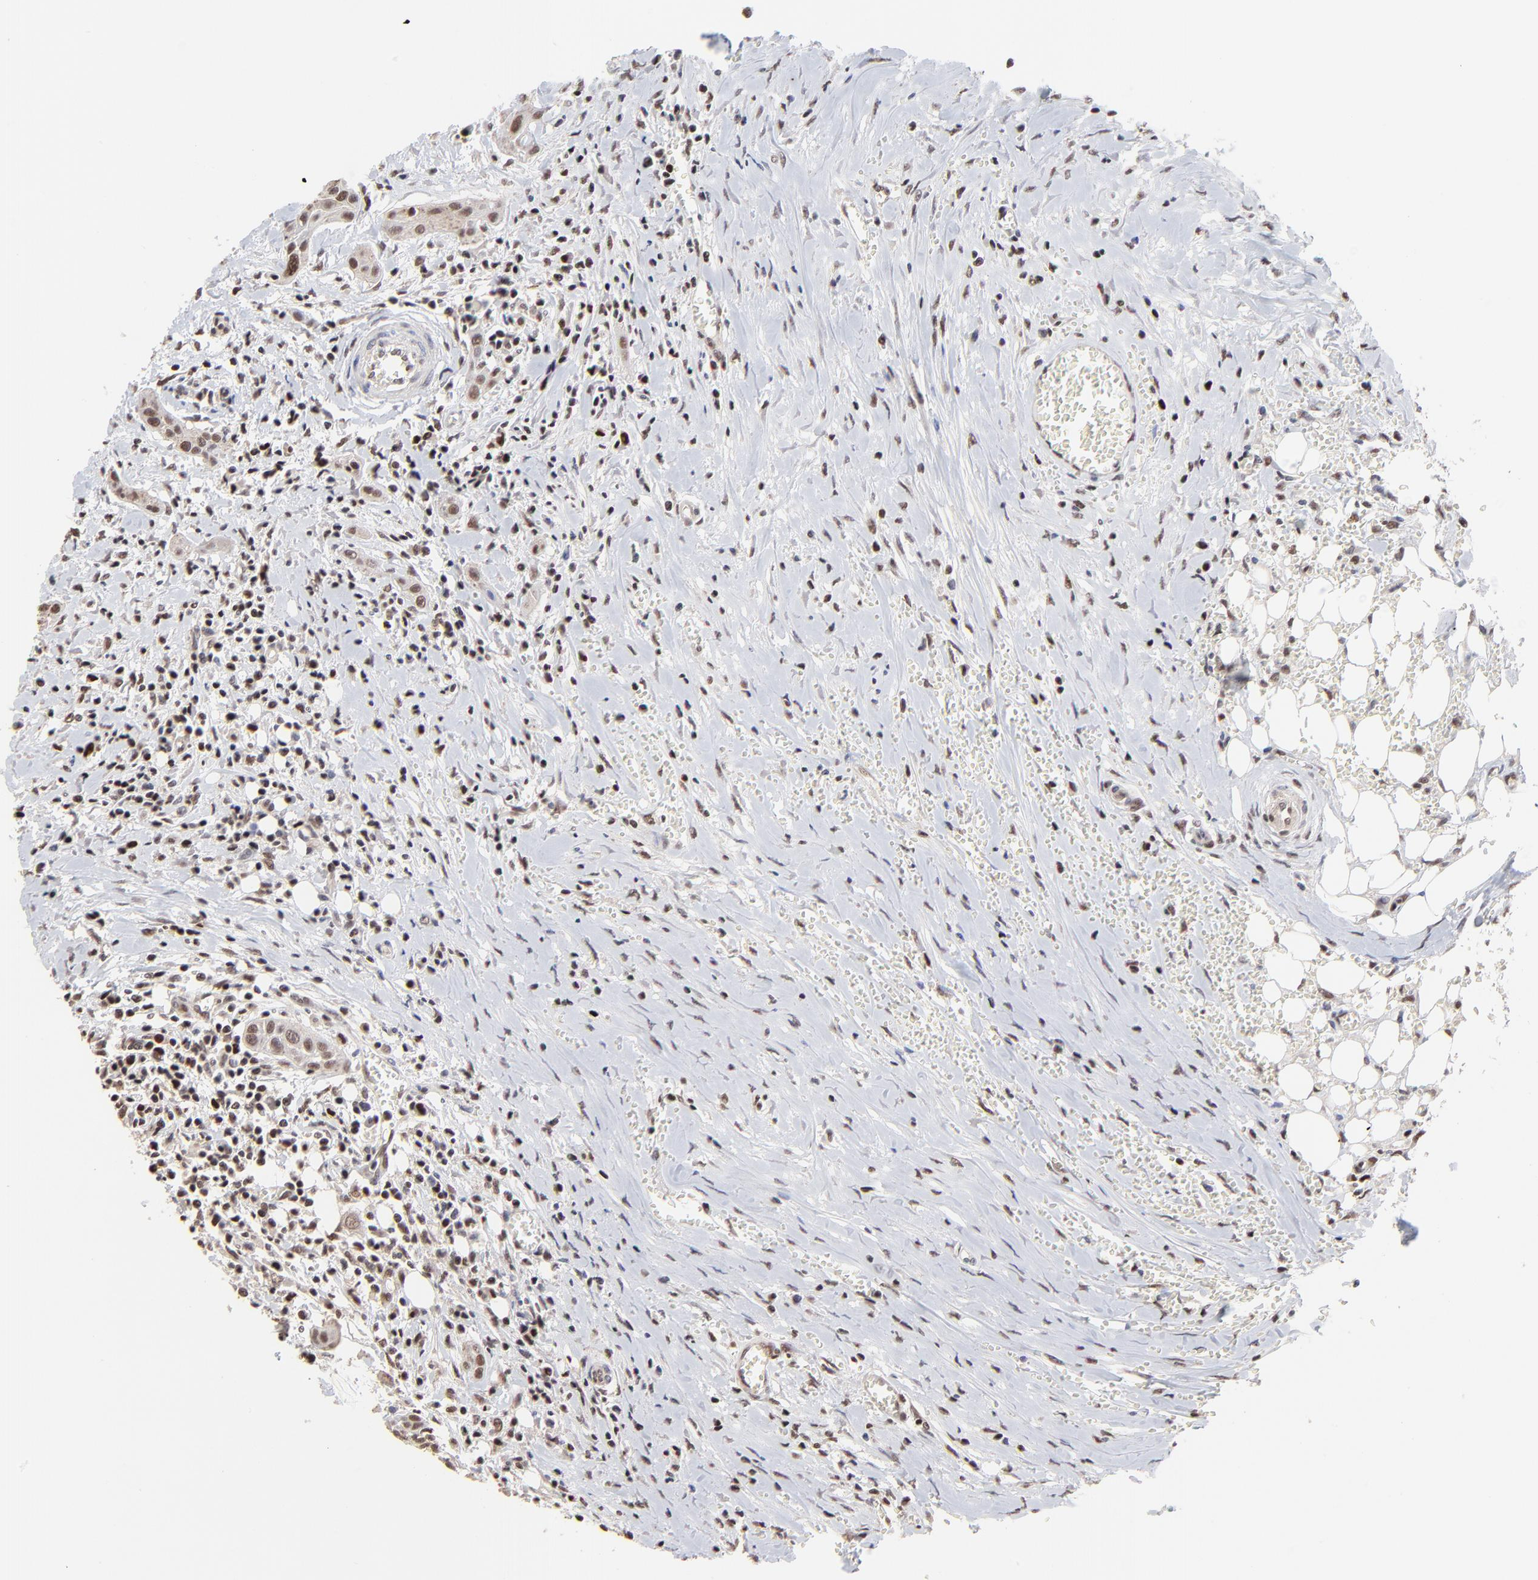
{"staining": {"intensity": "moderate", "quantity": "25%-75%", "location": "cytoplasmic/membranous,nuclear"}, "tissue": "head and neck cancer", "cell_type": "Tumor cells", "image_type": "cancer", "snomed": [{"axis": "morphology", "description": "Squamous cell carcinoma, NOS"}, {"axis": "morphology", "description": "Squamous cell carcinoma, metastatic, NOS"}, {"axis": "topography", "description": "Lymph node"}, {"axis": "topography", "description": "Salivary gland"}, {"axis": "topography", "description": "Head-Neck"}], "caption": "Protein expression analysis of human head and neck cancer (metastatic squamous cell carcinoma) reveals moderate cytoplasmic/membranous and nuclear expression in about 25%-75% of tumor cells.", "gene": "DSN1", "patient": {"sex": "female", "age": 74}}